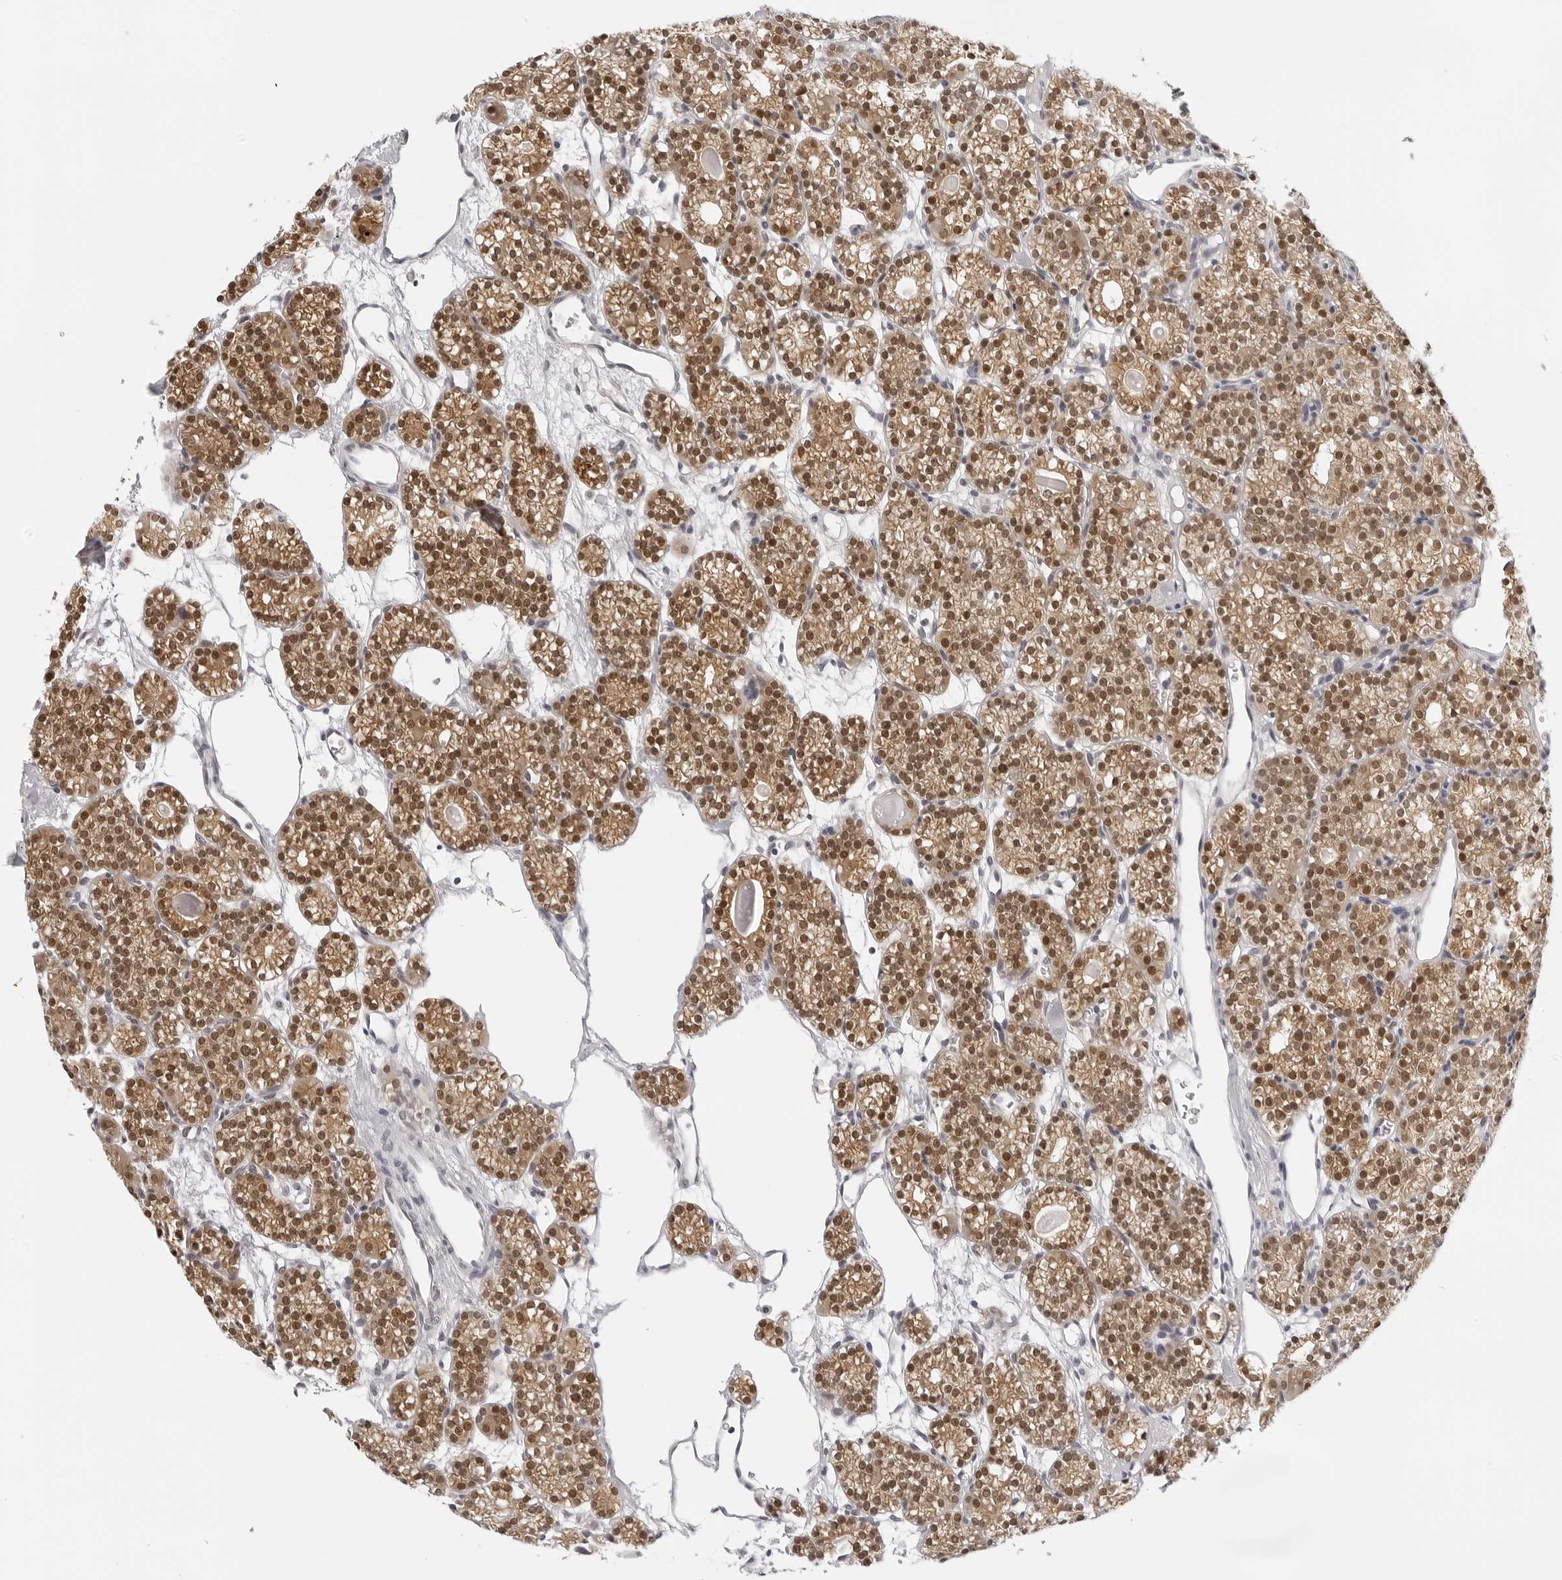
{"staining": {"intensity": "moderate", "quantity": ">75%", "location": "cytoplasmic/membranous,nuclear"}, "tissue": "parathyroid gland", "cell_type": "Glandular cells", "image_type": "normal", "snomed": [{"axis": "morphology", "description": "Normal tissue, NOS"}, {"axis": "topography", "description": "Parathyroid gland"}], "caption": "Protein staining demonstrates moderate cytoplasmic/membranous,nuclear positivity in approximately >75% of glandular cells in normal parathyroid gland. (DAB (3,3'-diaminobenzidine) = brown stain, brightfield microscopy at high magnification).", "gene": "WDR77", "patient": {"sex": "female", "age": 64}}